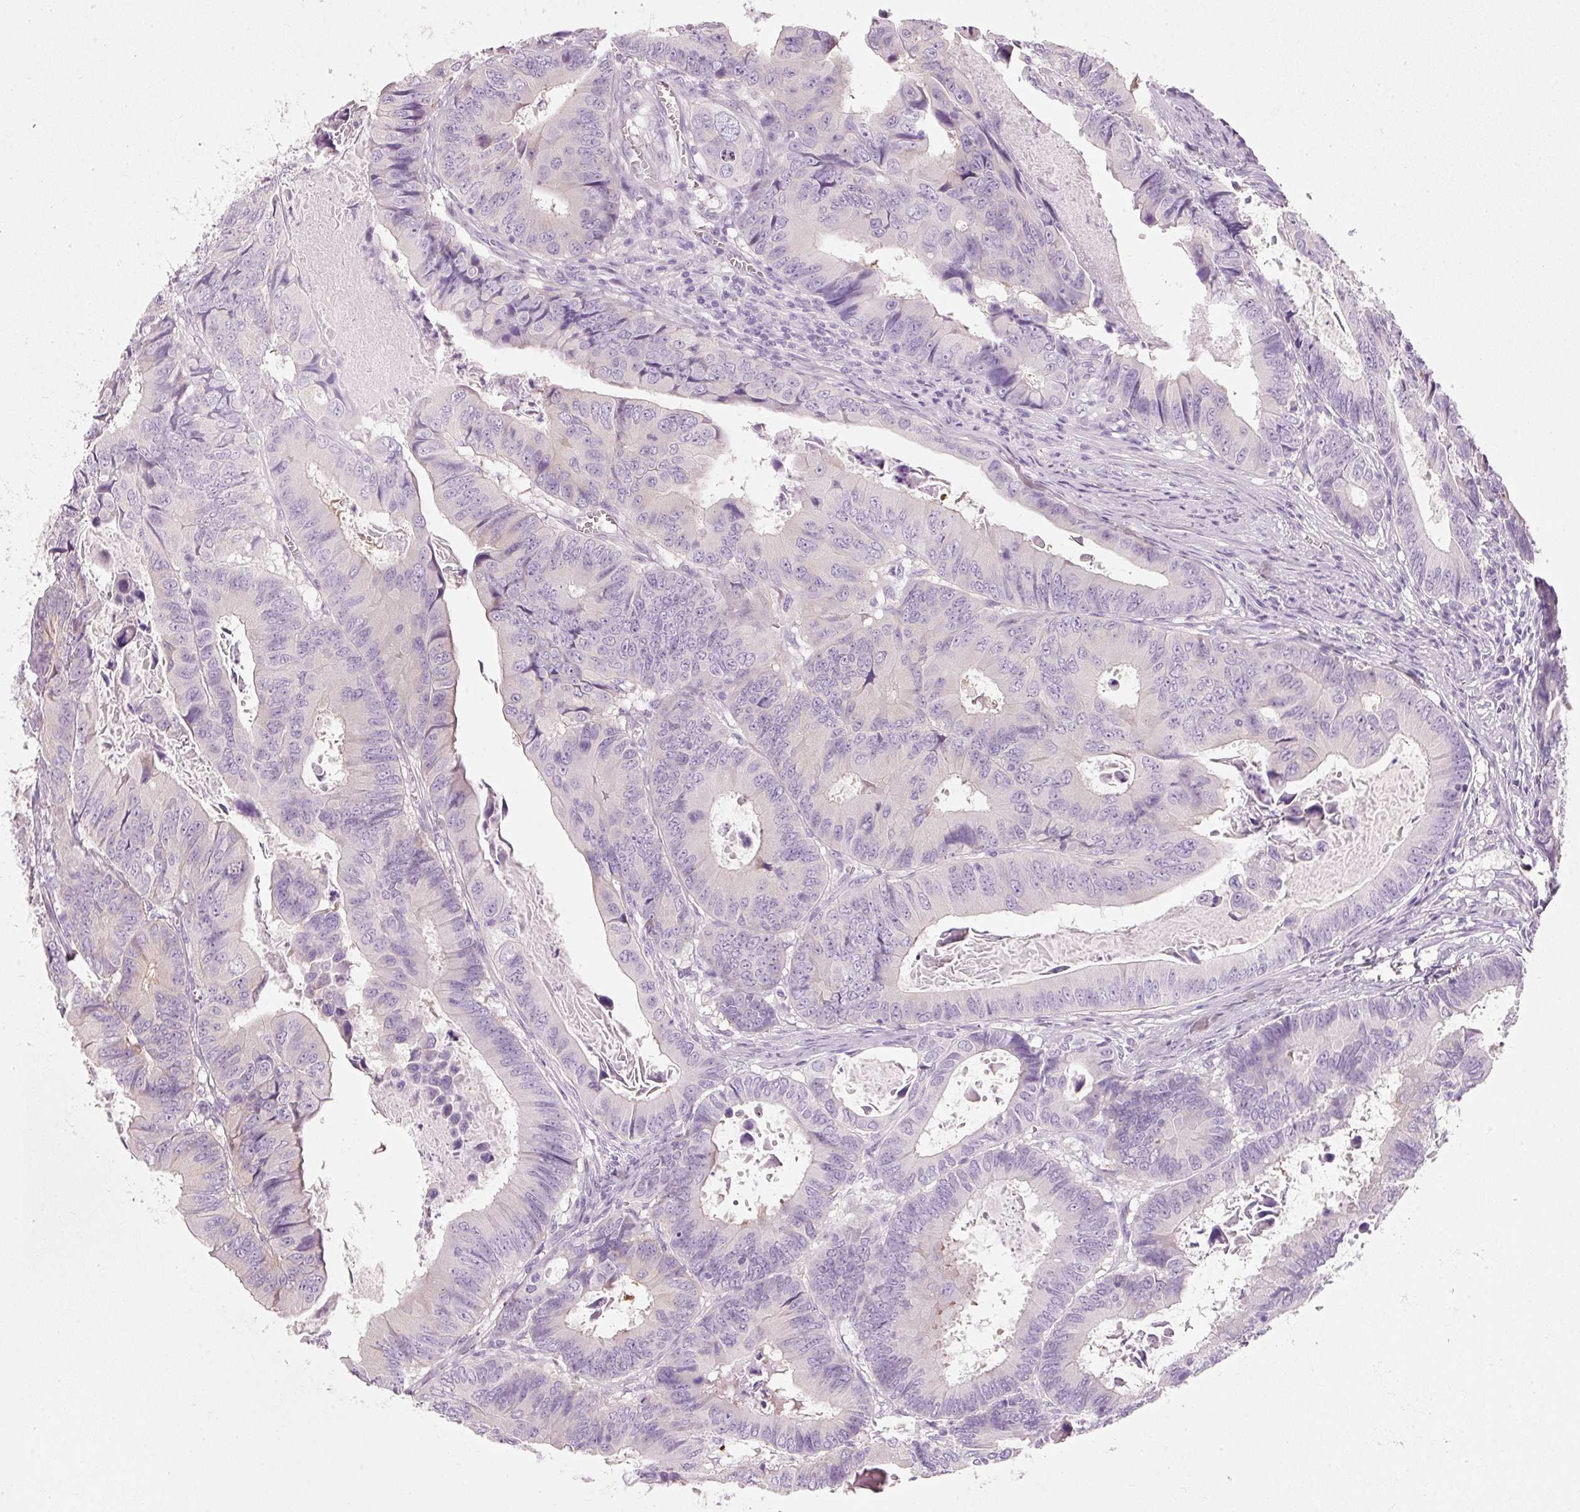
{"staining": {"intensity": "weak", "quantity": "<25%", "location": "cytoplasmic/membranous"}, "tissue": "colorectal cancer", "cell_type": "Tumor cells", "image_type": "cancer", "snomed": [{"axis": "morphology", "description": "Adenocarcinoma, NOS"}, {"axis": "topography", "description": "Colon"}], "caption": "This is an immunohistochemistry (IHC) photomicrograph of human adenocarcinoma (colorectal). There is no staining in tumor cells.", "gene": "PDXDC1", "patient": {"sex": "male", "age": 85}}